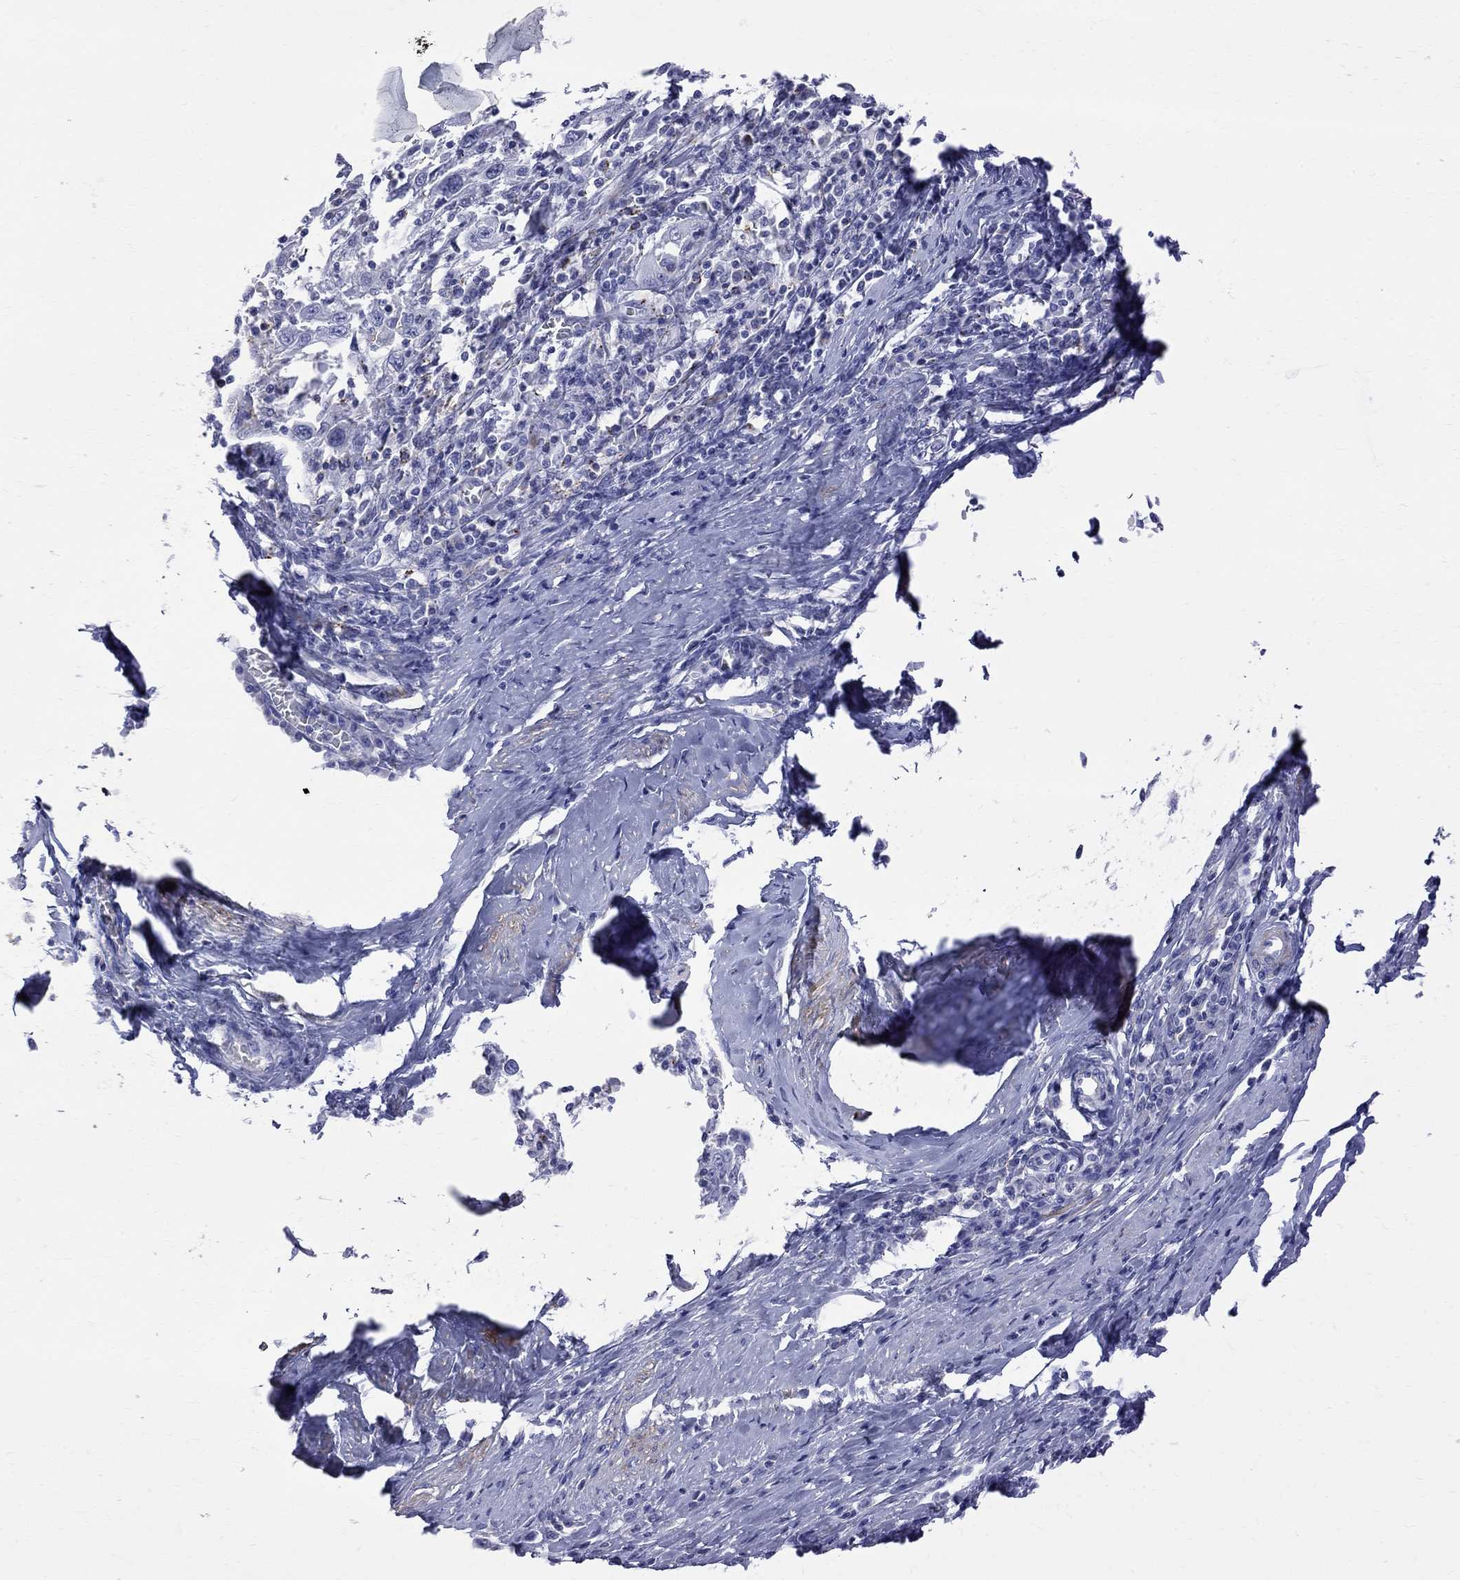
{"staining": {"intensity": "negative", "quantity": "none", "location": "none"}, "tissue": "cervical cancer", "cell_type": "Tumor cells", "image_type": "cancer", "snomed": [{"axis": "morphology", "description": "Squamous cell carcinoma, NOS"}, {"axis": "topography", "description": "Cervix"}], "caption": "Tumor cells are negative for protein expression in human squamous cell carcinoma (cervical).", "gene": "S100A3", "patient": {"sex": "female", "age": 46}}